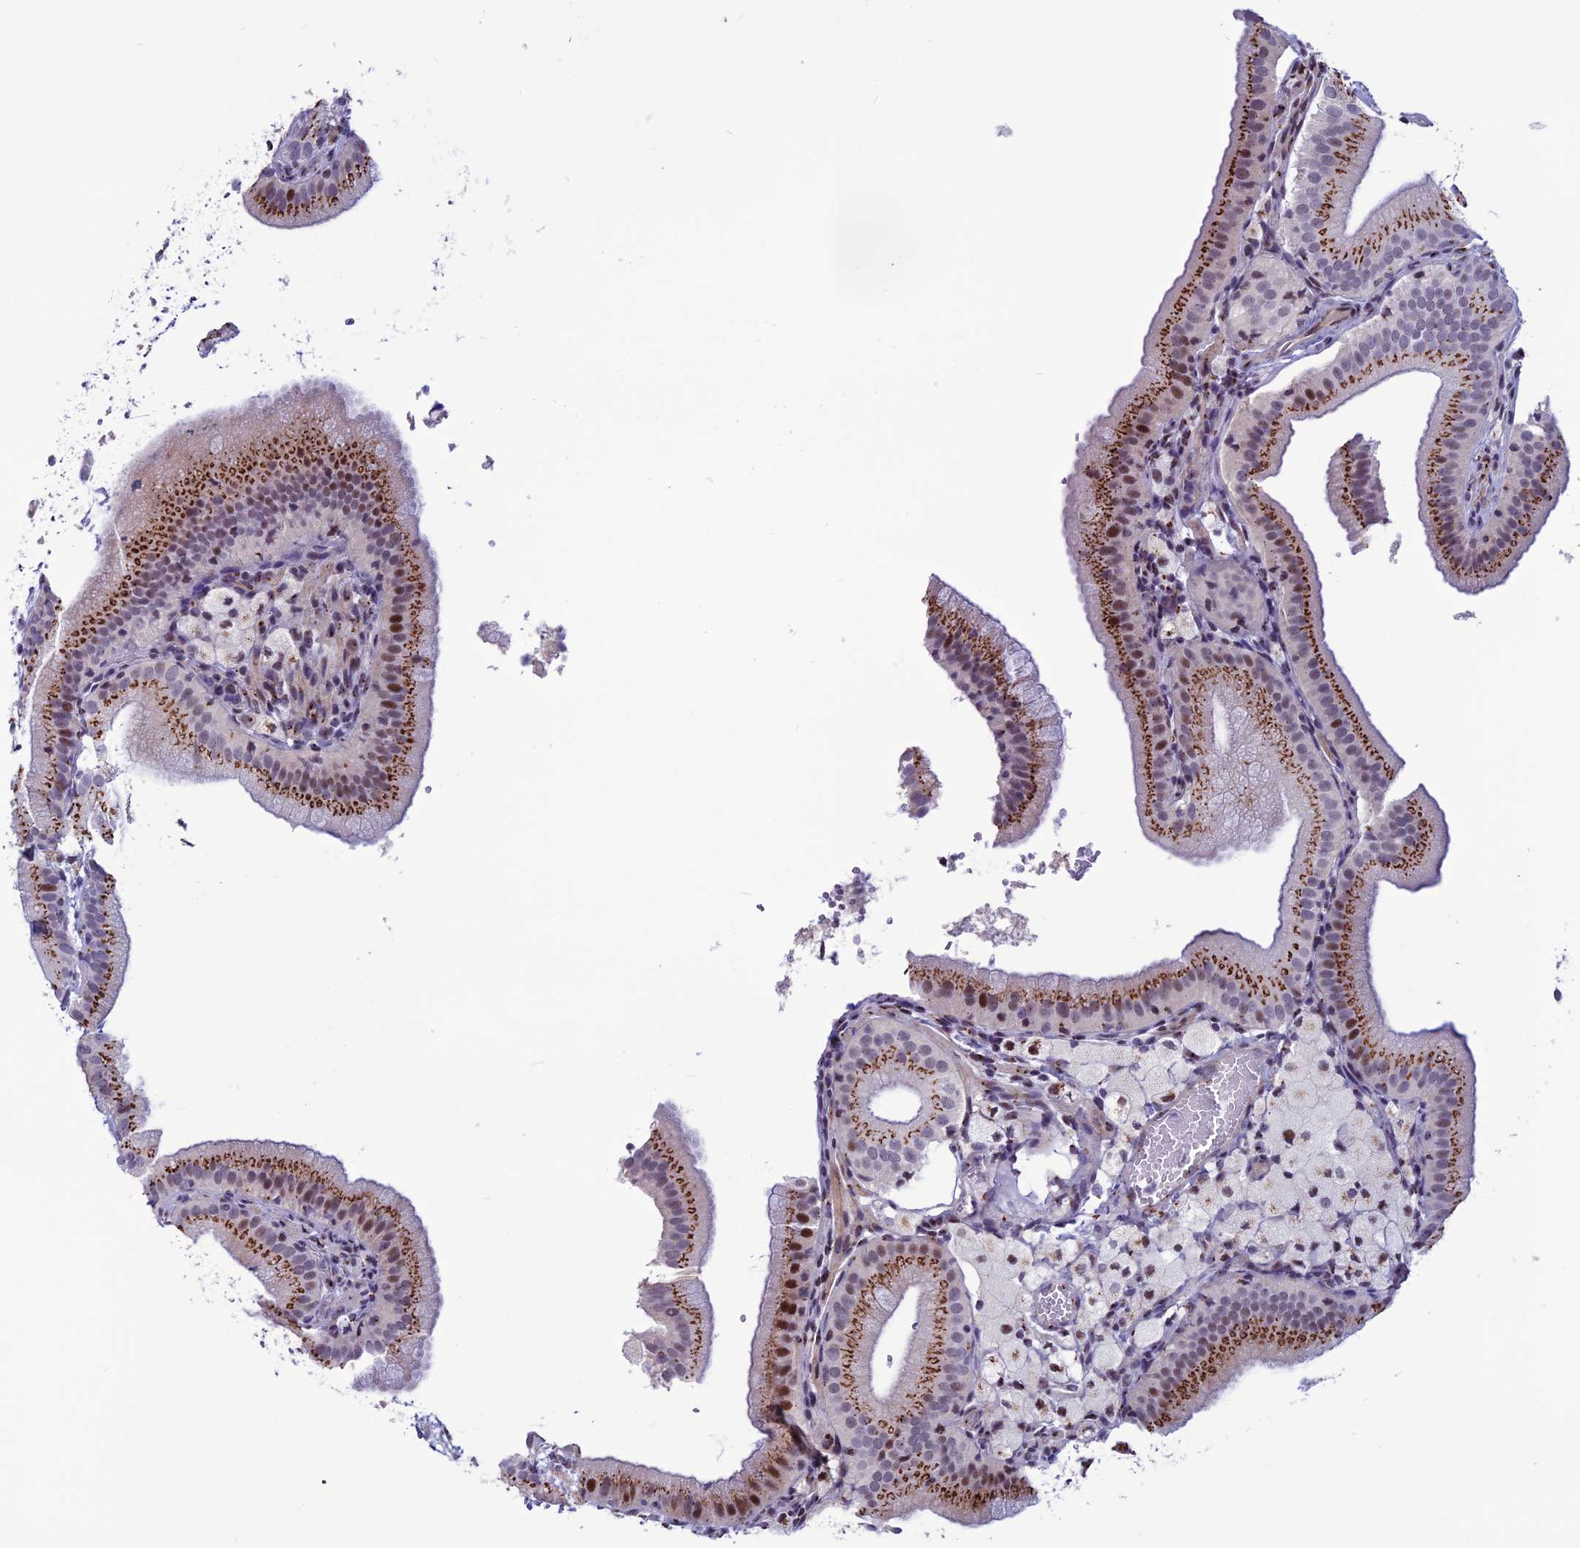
{"staining": {"intensity": "strong", "quantity": ">75%", "location": "cytoplasmic/membranous"}, "tissue": "gallbladder", "cell_type": "Glandular cells", "image_type": "normal", "snomed": [{"axis": "morphology", "description": "Normal tissue, NOS"}, {"axis": "topography", "description": "Gallbladder"}], "caption": "This is a photomicrograph of immunohistochemistry (IHC) staining of unremarkable gallbladder, which shows strong expression in the cytoplasmic/membranous of glandular cells.", "gene": "PLEKHA4", "patient": {"sex": "male", "age": 55}}